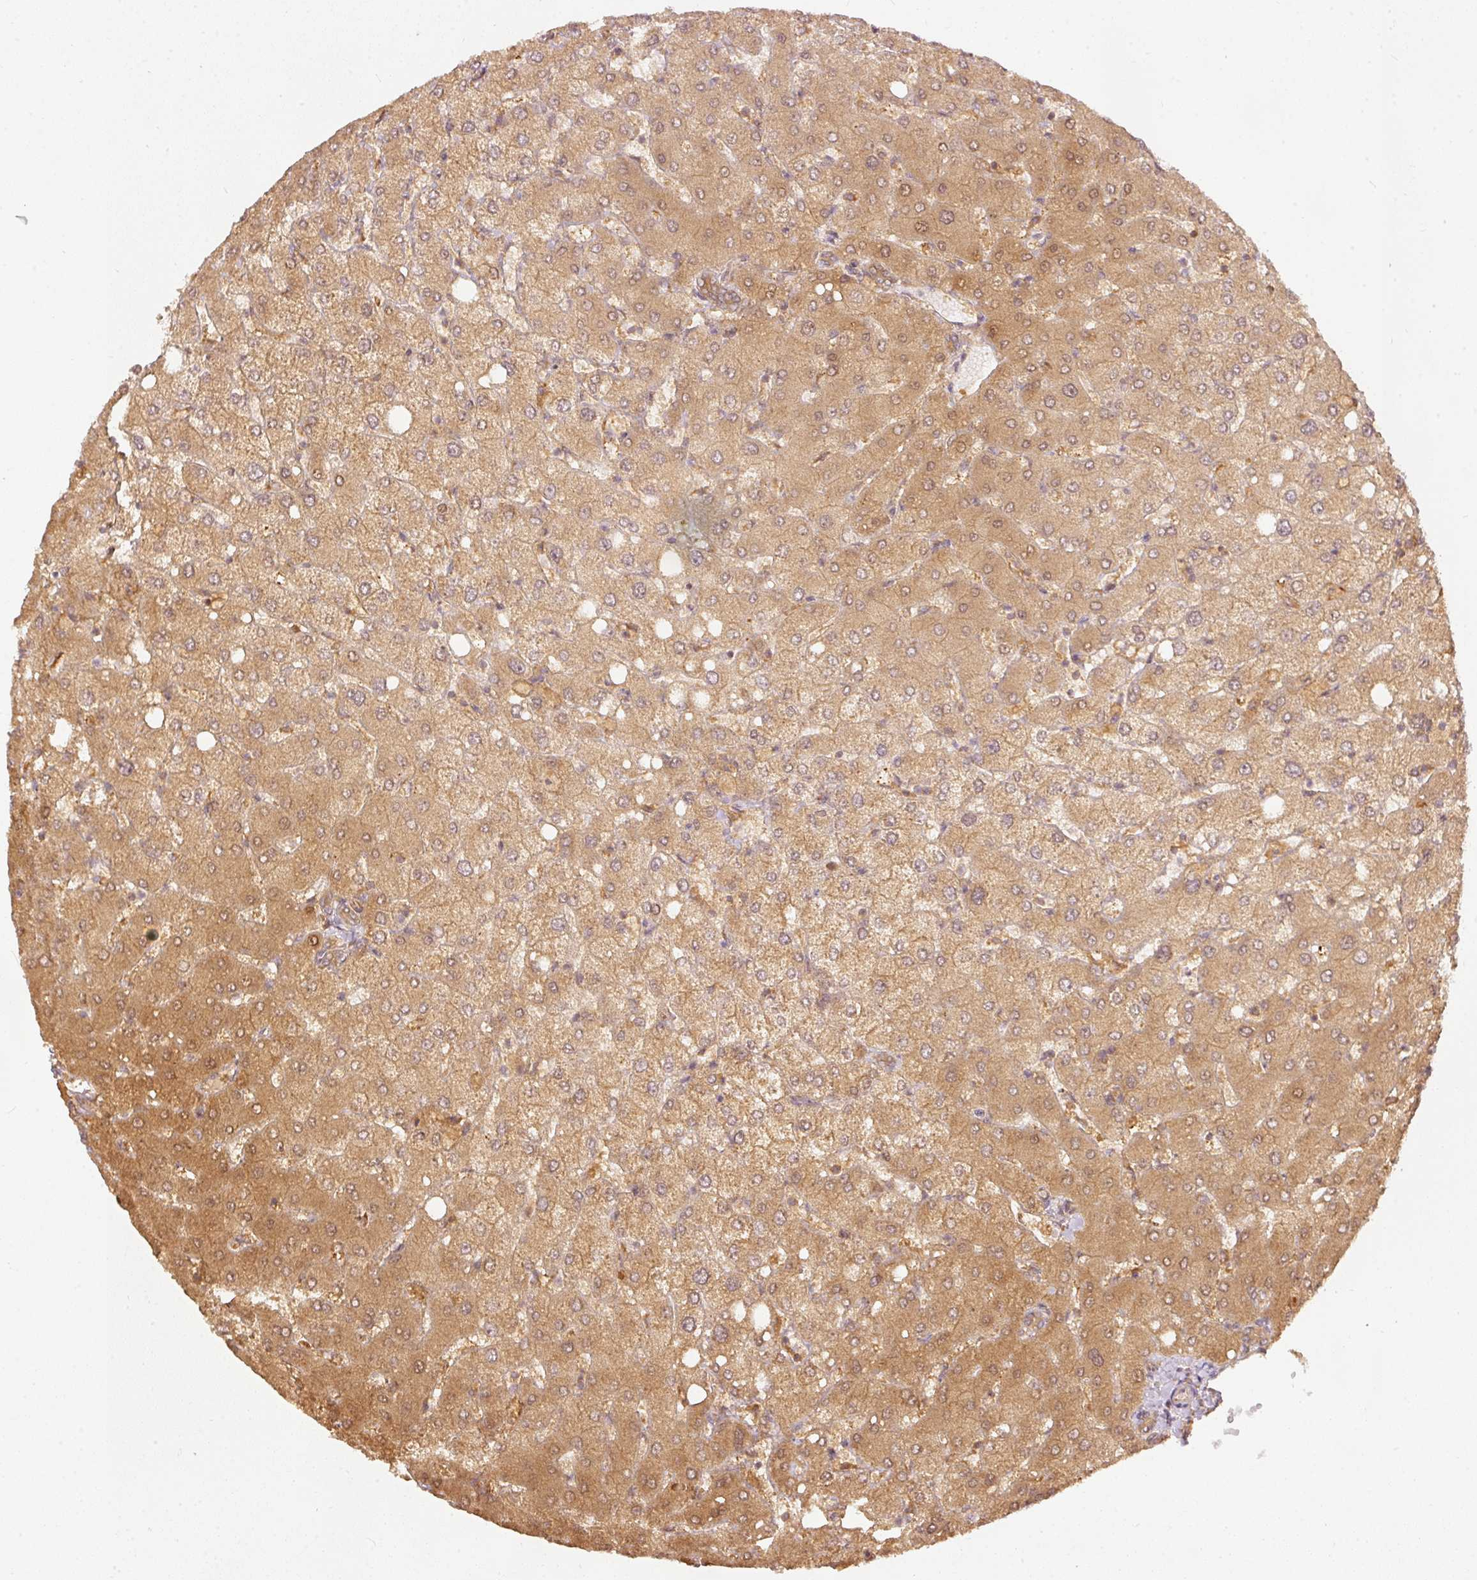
{"staining": {"intensity": "moderate", "quantity": ">75%", "location": "cytoplasmic/membranous"}, "tissue": "liver", "cell_type": "Cholangiocytes", "image_type": "normal", "snomed": [{"axis": "morphology", "description": "Normal tissue, NOS"}, {"axis": "topography", "description": "Liver"}], "caption": "Approximately >75% of cholangiocytes in benign liver display moderate cytoplasmic/membranous protein staining as visualized by brown immunohistochemical staining.", "gene": "EIF3B", "patient": {"sex": "female", "age": 54}}